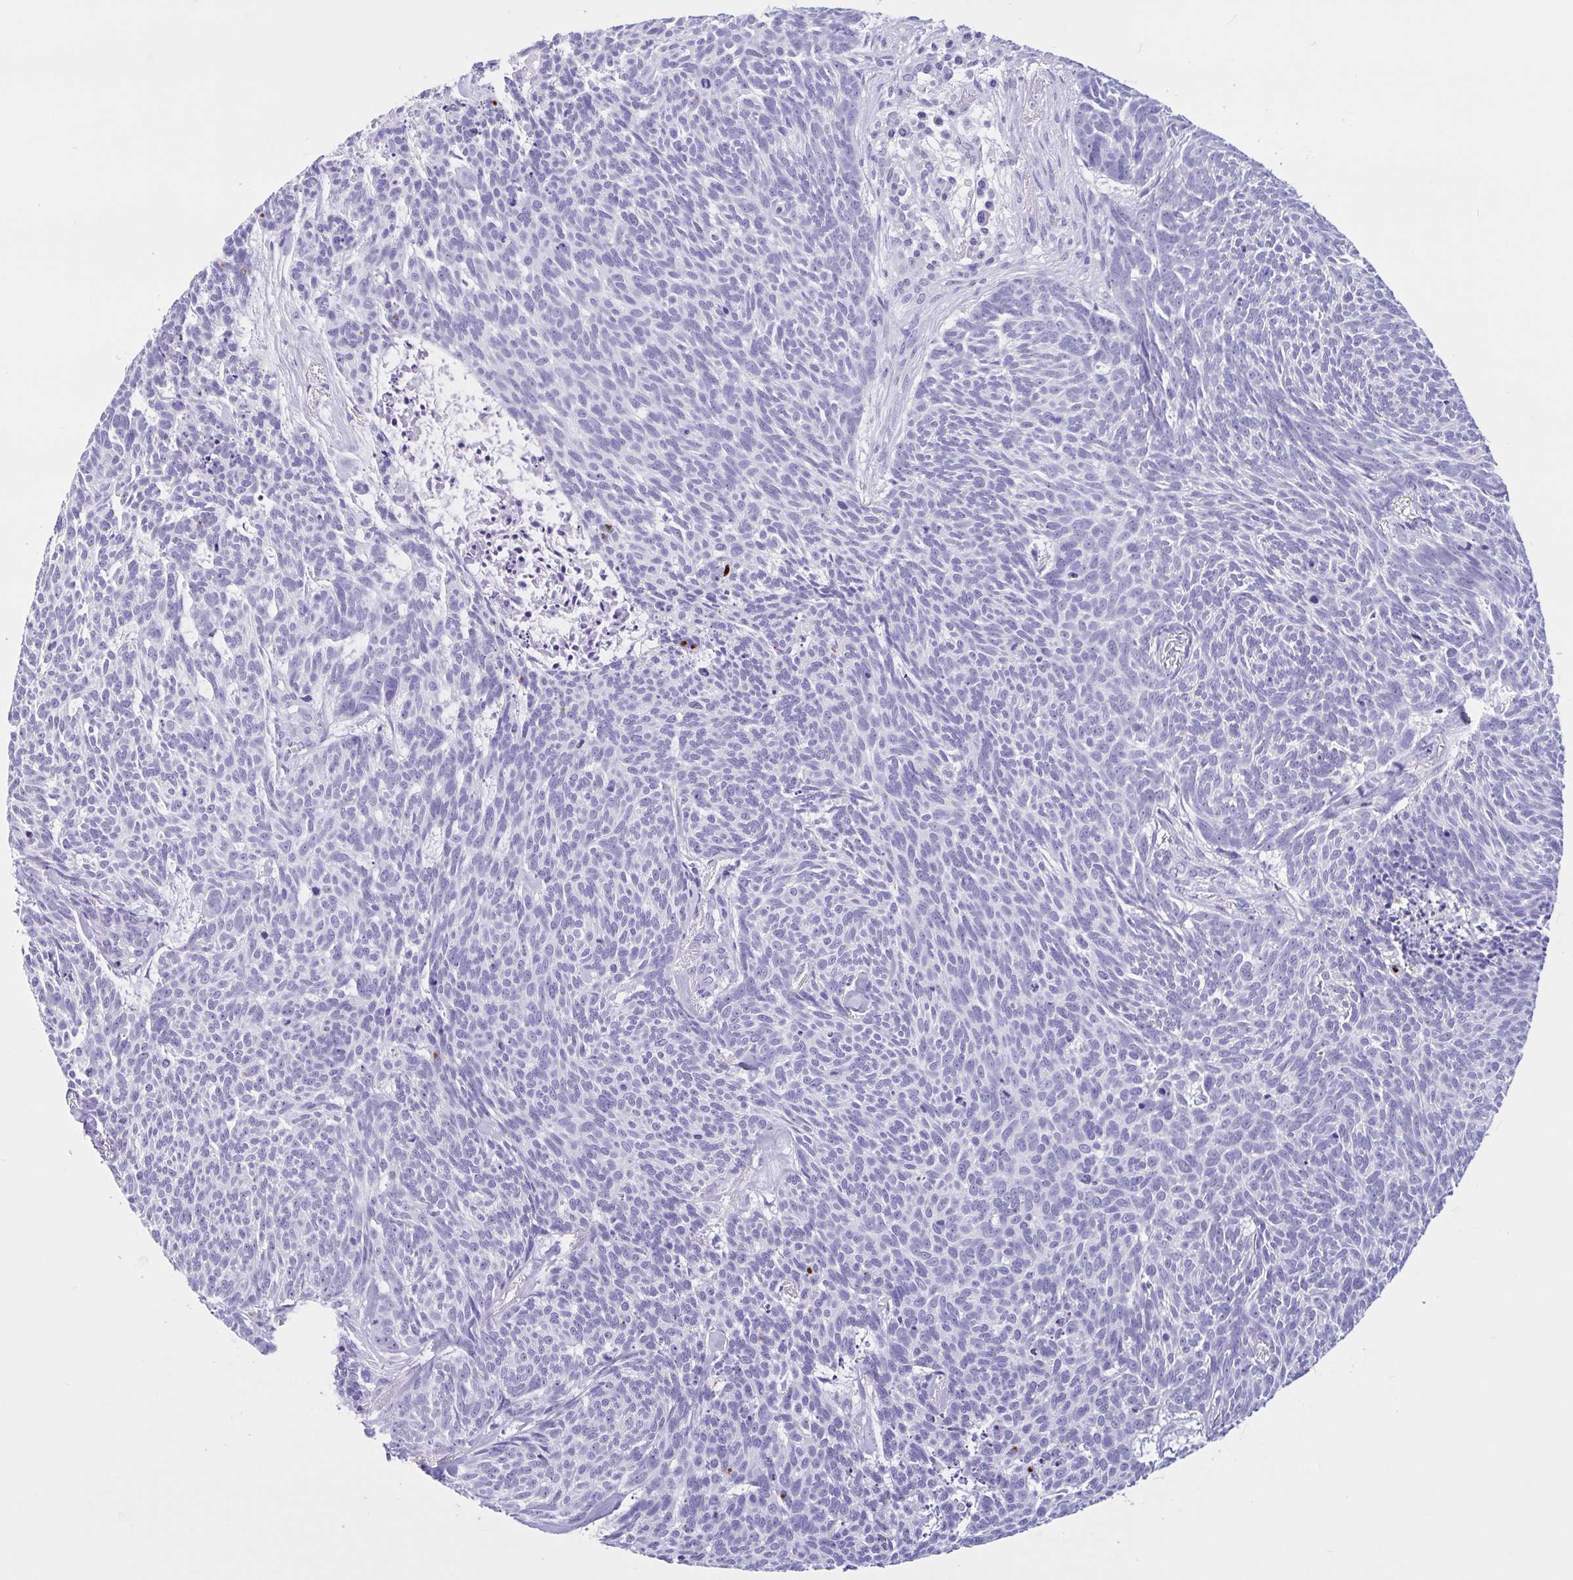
{"staining": {"intensity": "negative", "quantity": "none", "location": "none"}, "tissue": "skin cancer", "cell_type": "Tumor cells", "image_type": "cancer", "snomed": [{"axis": "morphology", "description": "Basal cell carcinoma"}, {"axis": "topography", "description": "Skin"}], "caption": "A micrograph of skin cancer (basal cell carcinoma) stained for a protein displays no brown staining in tumor cells. (DAB immunohistochemistry, high magnification).", "gene": "OR4N4", "patient": {"sex": "female", "age": 93}}